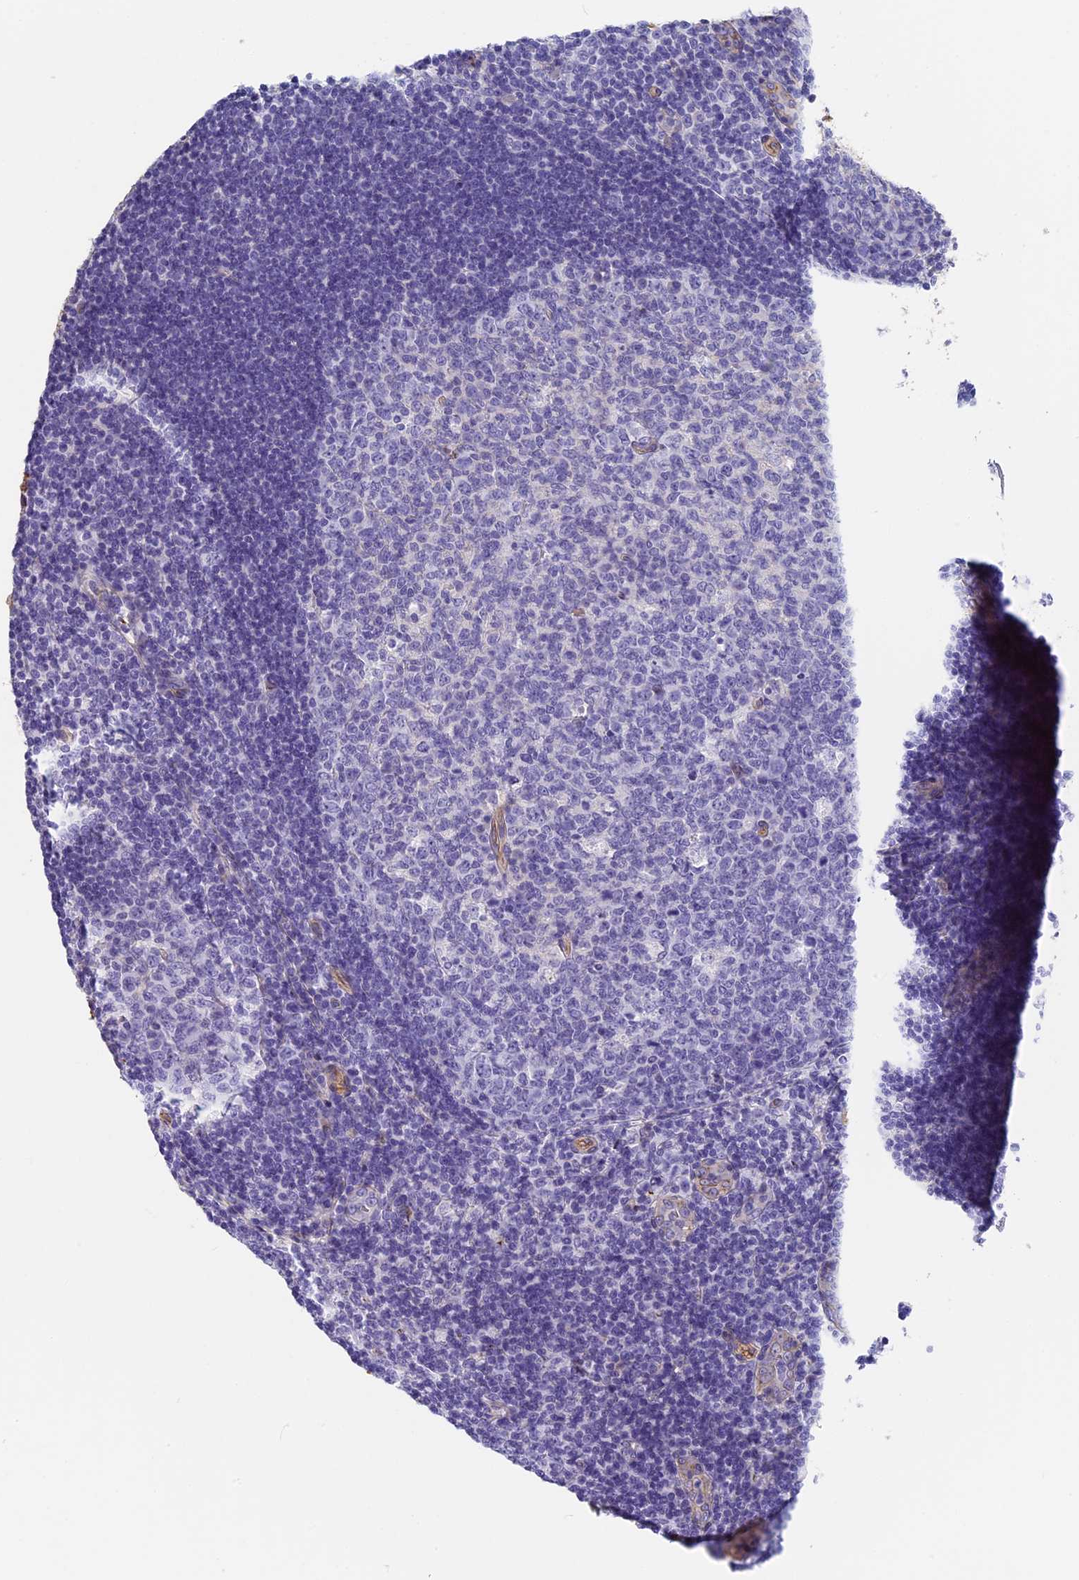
{"staining": {"intensity": "negative", "quantity": "none", "location": "none"}, "tissue": "tonsil", "cell_type": "Germinal center cells", "image_type": "normal", "snomed": [{"axis": "morphology", "description": "Normal tissue, NOS"}, {"axis": "topography", "description": "Tonsil"}], "caption": "IHC image of benign human tonsil stained for a protein (brown), which reveals no positivity in germinal center cells.", "gene": "ITIH1", "patient": {"sex": "male", "age": 17}}